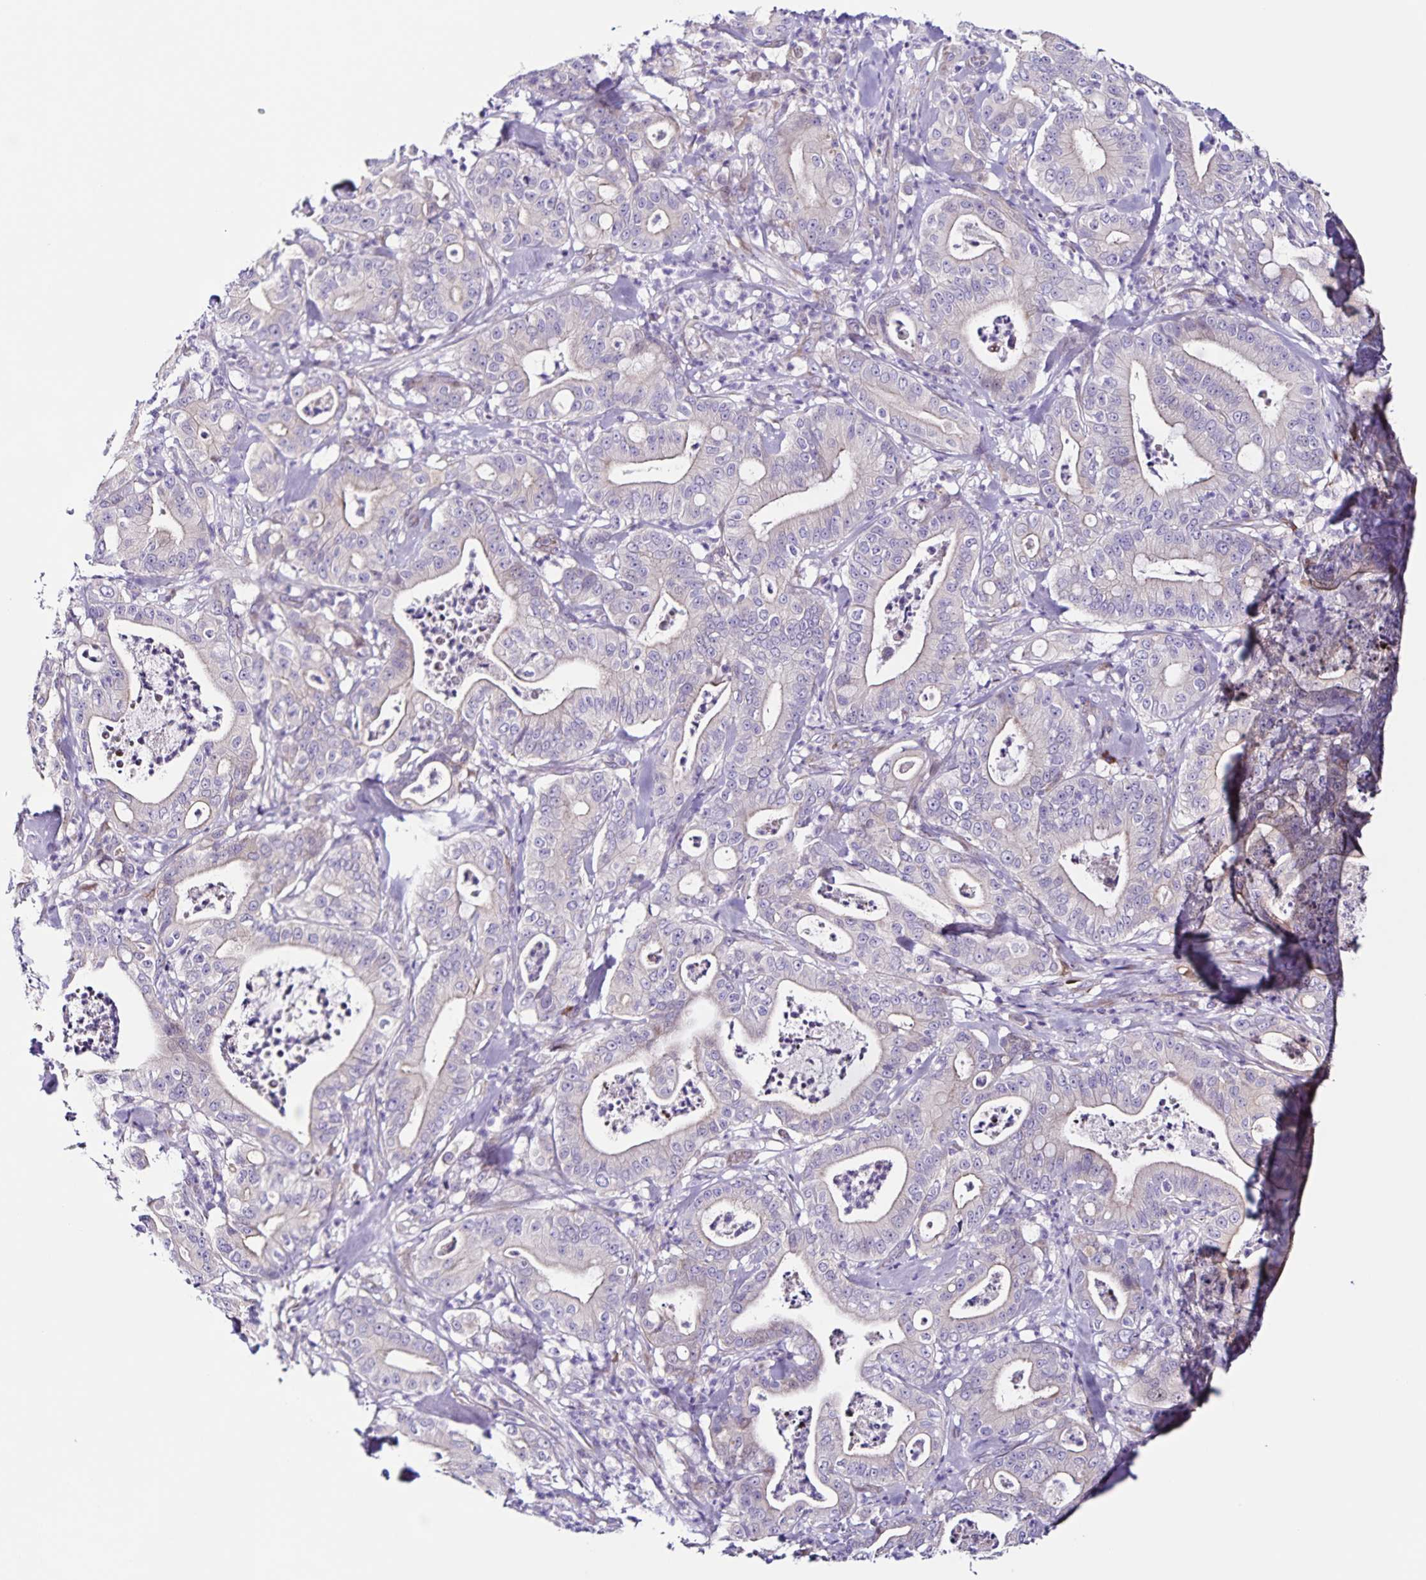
{"staining": {"intensity": "negative", "quantity": "none", "location": "none"}, "tissue": "pancreatic cancer", "cell_type": "Tumor cells", "image_type": "cancer", "snomed": [{"axis": "morphology", "description": "Adenocarcinoma, NOS"}, {"axis": "topography", "description": "Pancreas"}], "caption": "Tumor cells show no significant positivity in pancreatic cancer (adenocarcinoma). Nuclei are stained in blue.", "gene": "RNFT2", "patient": {"sex": "male", "age": 71}}